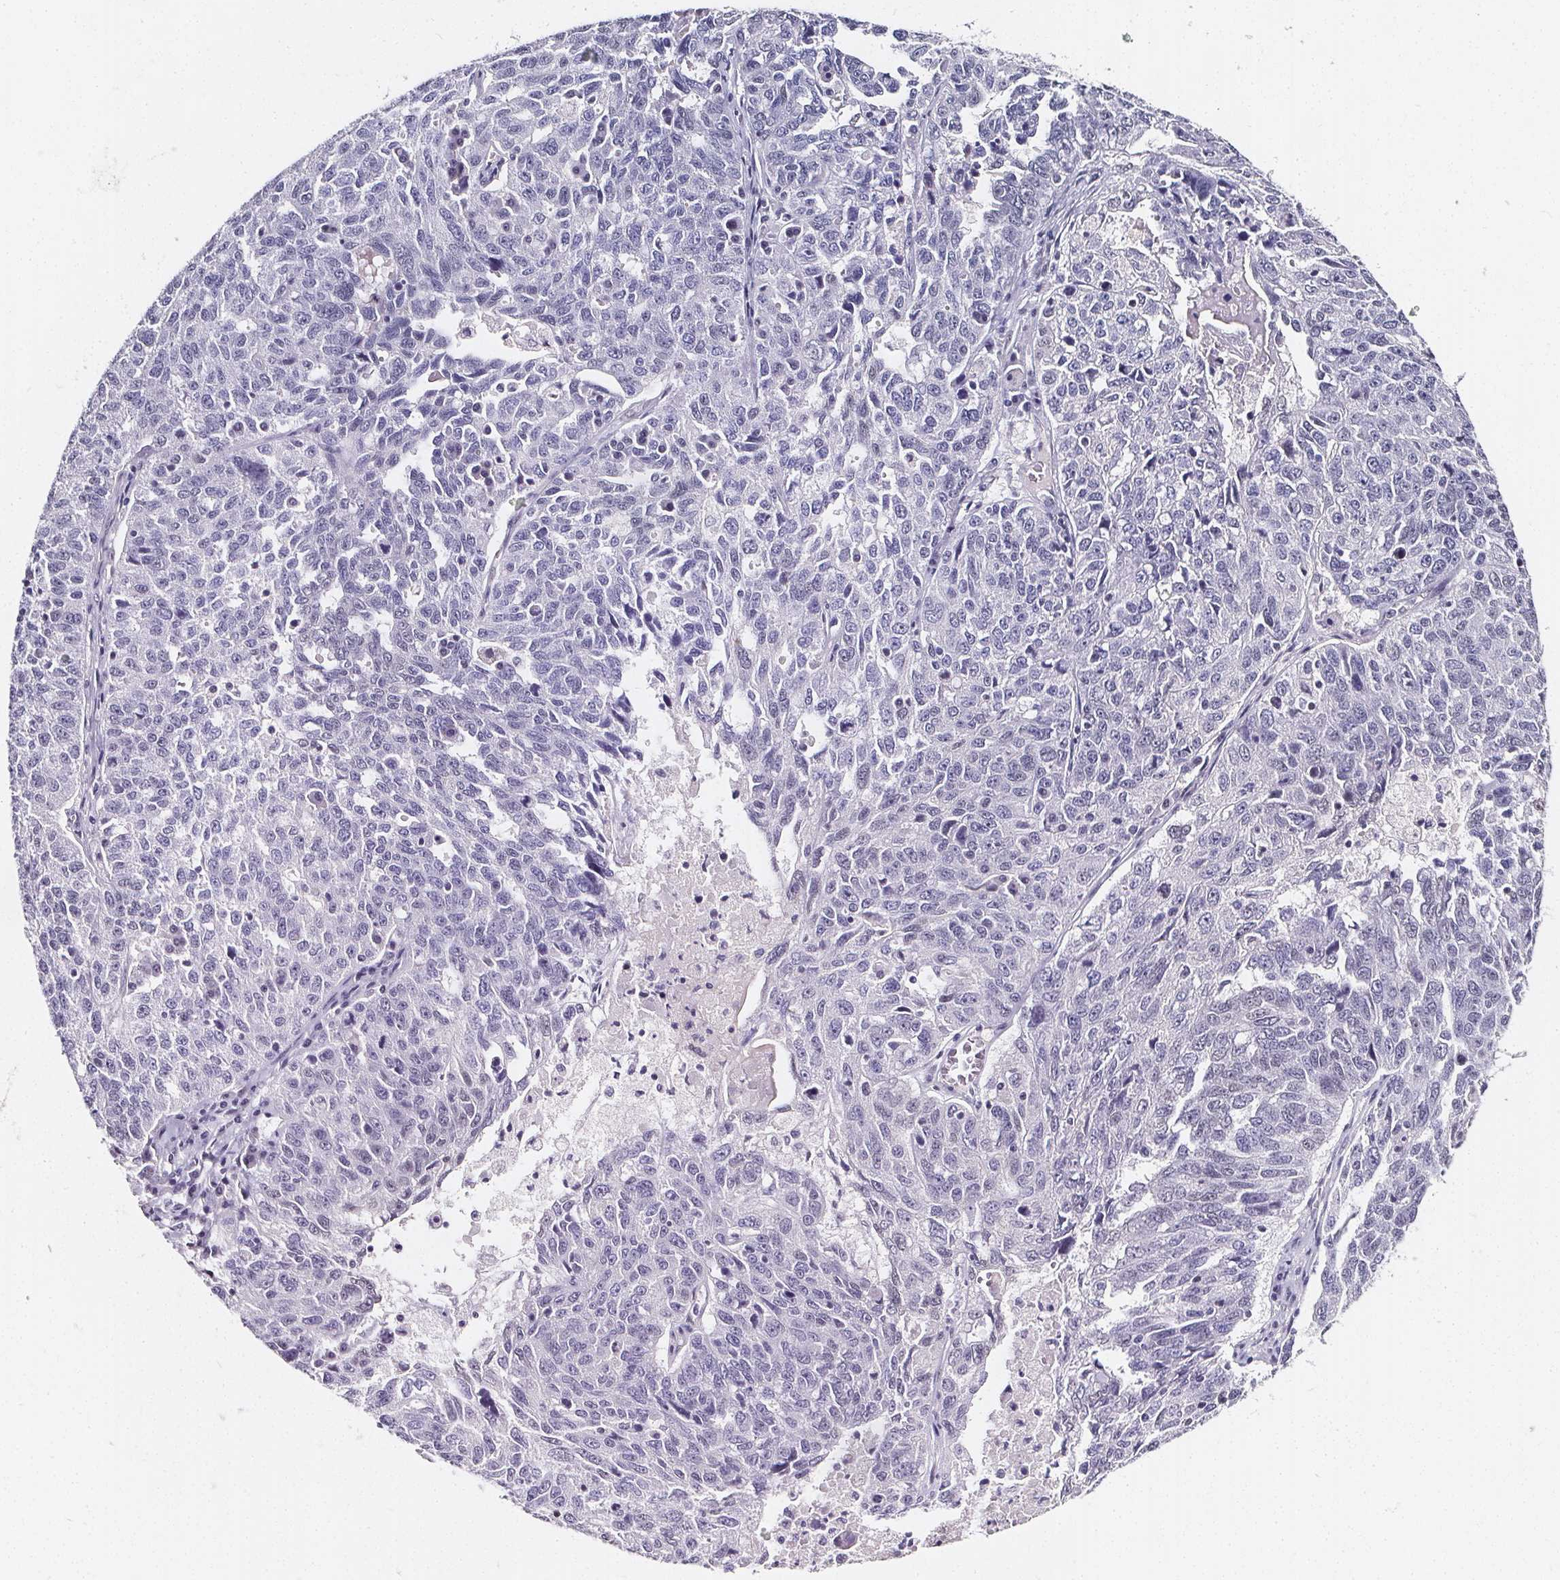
{"staining": {"intensity": "negative", "quantity": "none", "location": "none"}, "tissue": "ovarian cancer", "cell_type": "Tumor cells", "image_type": "cancer", "snomed": [{"axis": "morphology", "description": "Cystadenocarcinoma, serous, NOS"}, {"axis": "topography", "description": "Ovary"}], "caption": "Immunohistochemistry (IHC) photomicrograph of neoplastic tissue: serous cystadenocarcinoma (ovarian) stained with DAB (3,3'-diaminobenzidine) demonstrates no significant protein expression in tumor cells.", "gene": "GP6", "patient": {"sex": "female", "age": 71}}